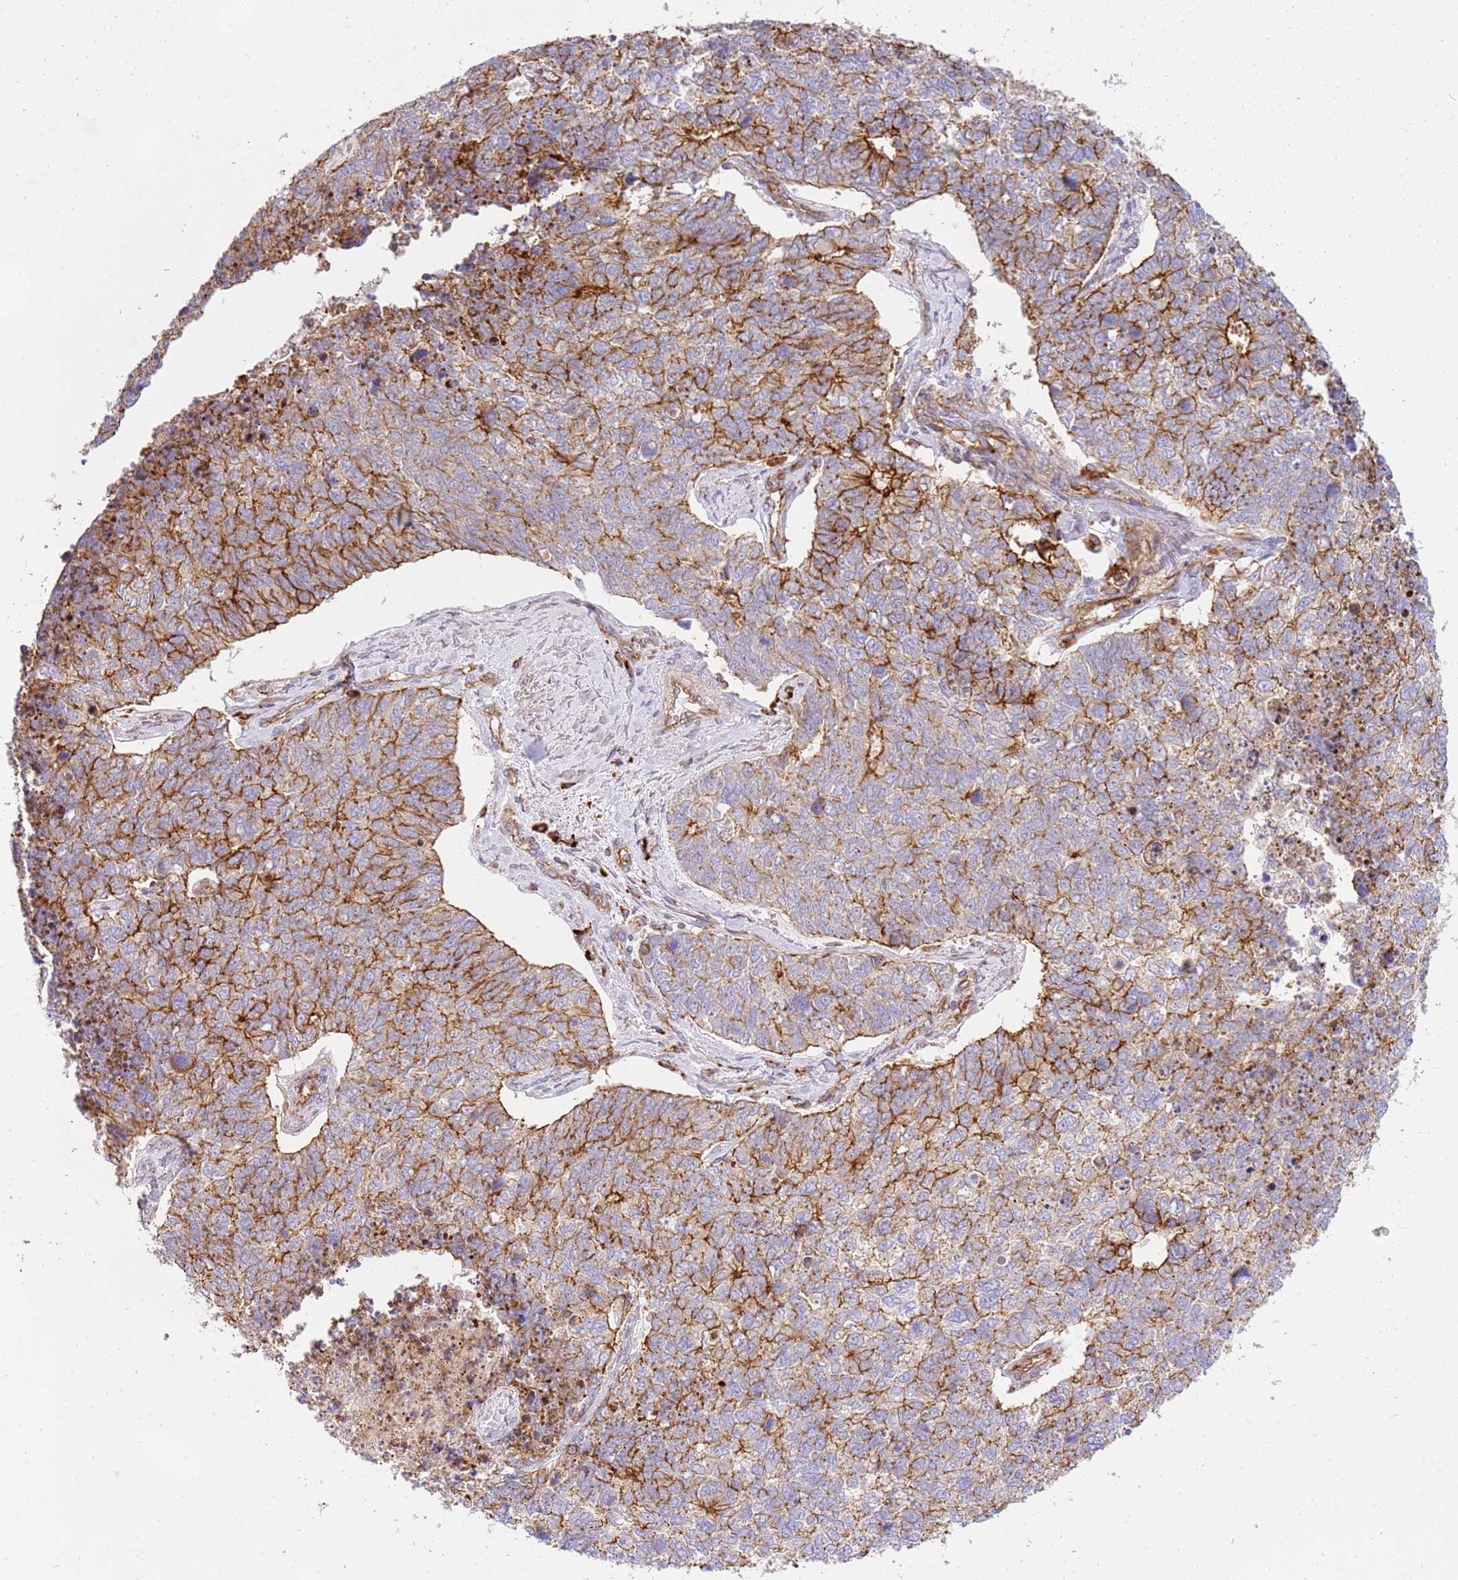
{"staining": {"intensity": "strong", "quantity": "25%-75%", "location": "cytoplasmic/membranous"}, "tissue": "cervical cancer", "cell_type": "Tumor cells", "image_type": "cancer", "snomed": [{"axis": "morphology", "description": "Squamous cell carcinoma, NOS"}, {"axis": "topography", "description": "Cervix"}], "caption": "Immunohistochemical staining of human cervical squamous cell carcinoma exhibits high levels of strong cytoplasmic/membranous protein positivity in about 25%-75% of tumor cells. Immunohistochemistry (ihc) stains the protein in brown and the nuclei are stained blue.", "gene": "EFCAB8", "patient": {"sex": "female", "age": 63}}